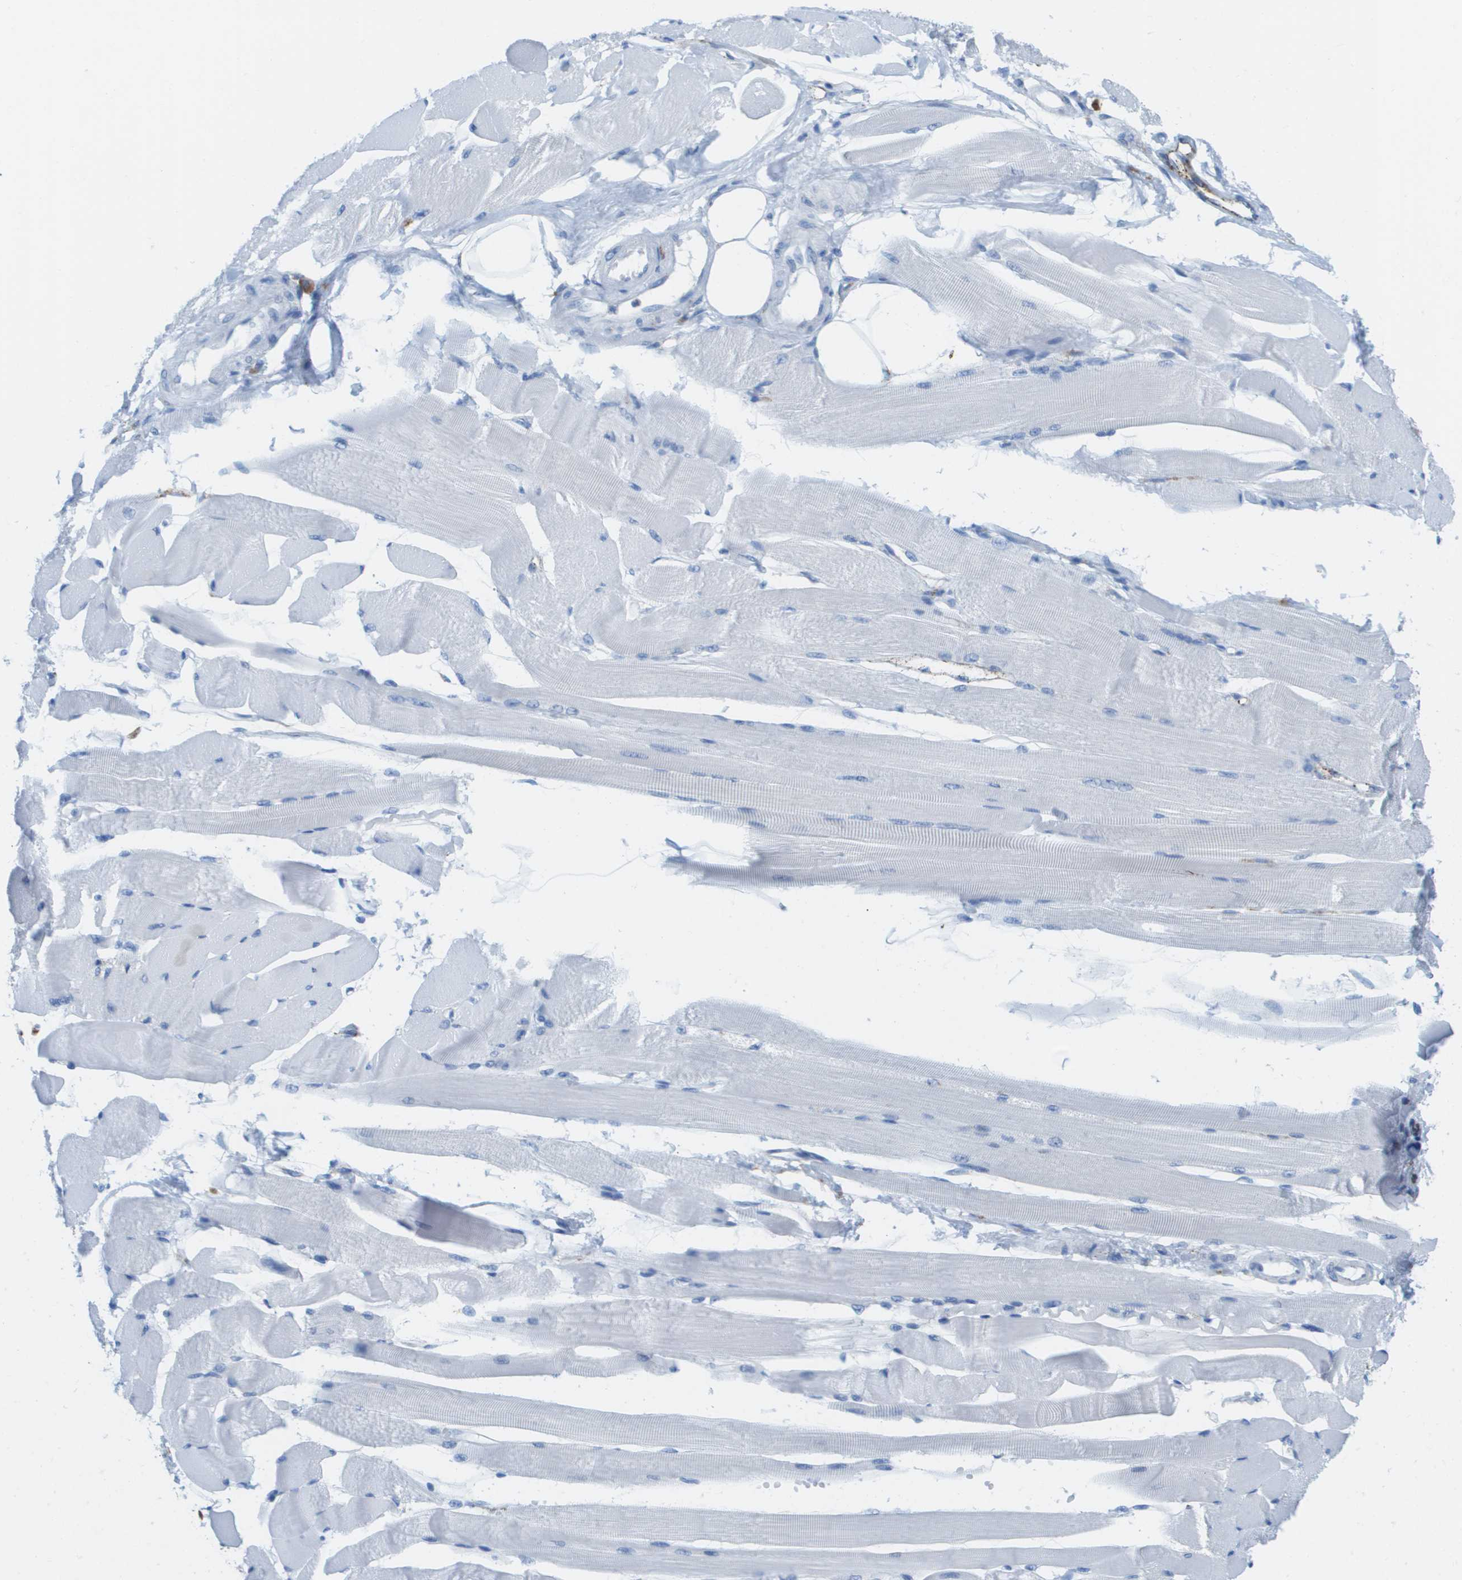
{"staining": {"intensity": "negative", "quantity": "none", "location": "none"}, "tissue": "skeletal muscle", "cell_type": "Myocytes", "image_type": "normal", "snomed": [{"axis": "morphology", "description": "Normal tissue, NOS"}, {"axis": "topography", "description": "Skeletal muscle"}, {"axis": "topography", "description": "Peripheral nerve tissue"}], "caption": "Myocytes show no significant positivity in normal skeletal muscle. (DAB (3,3'-diaminobenzidine) IHC visualized using brightfield microscopy, high magnification).", "gene": "PRCP", "patient": {"sex": "female", "age": 84}}